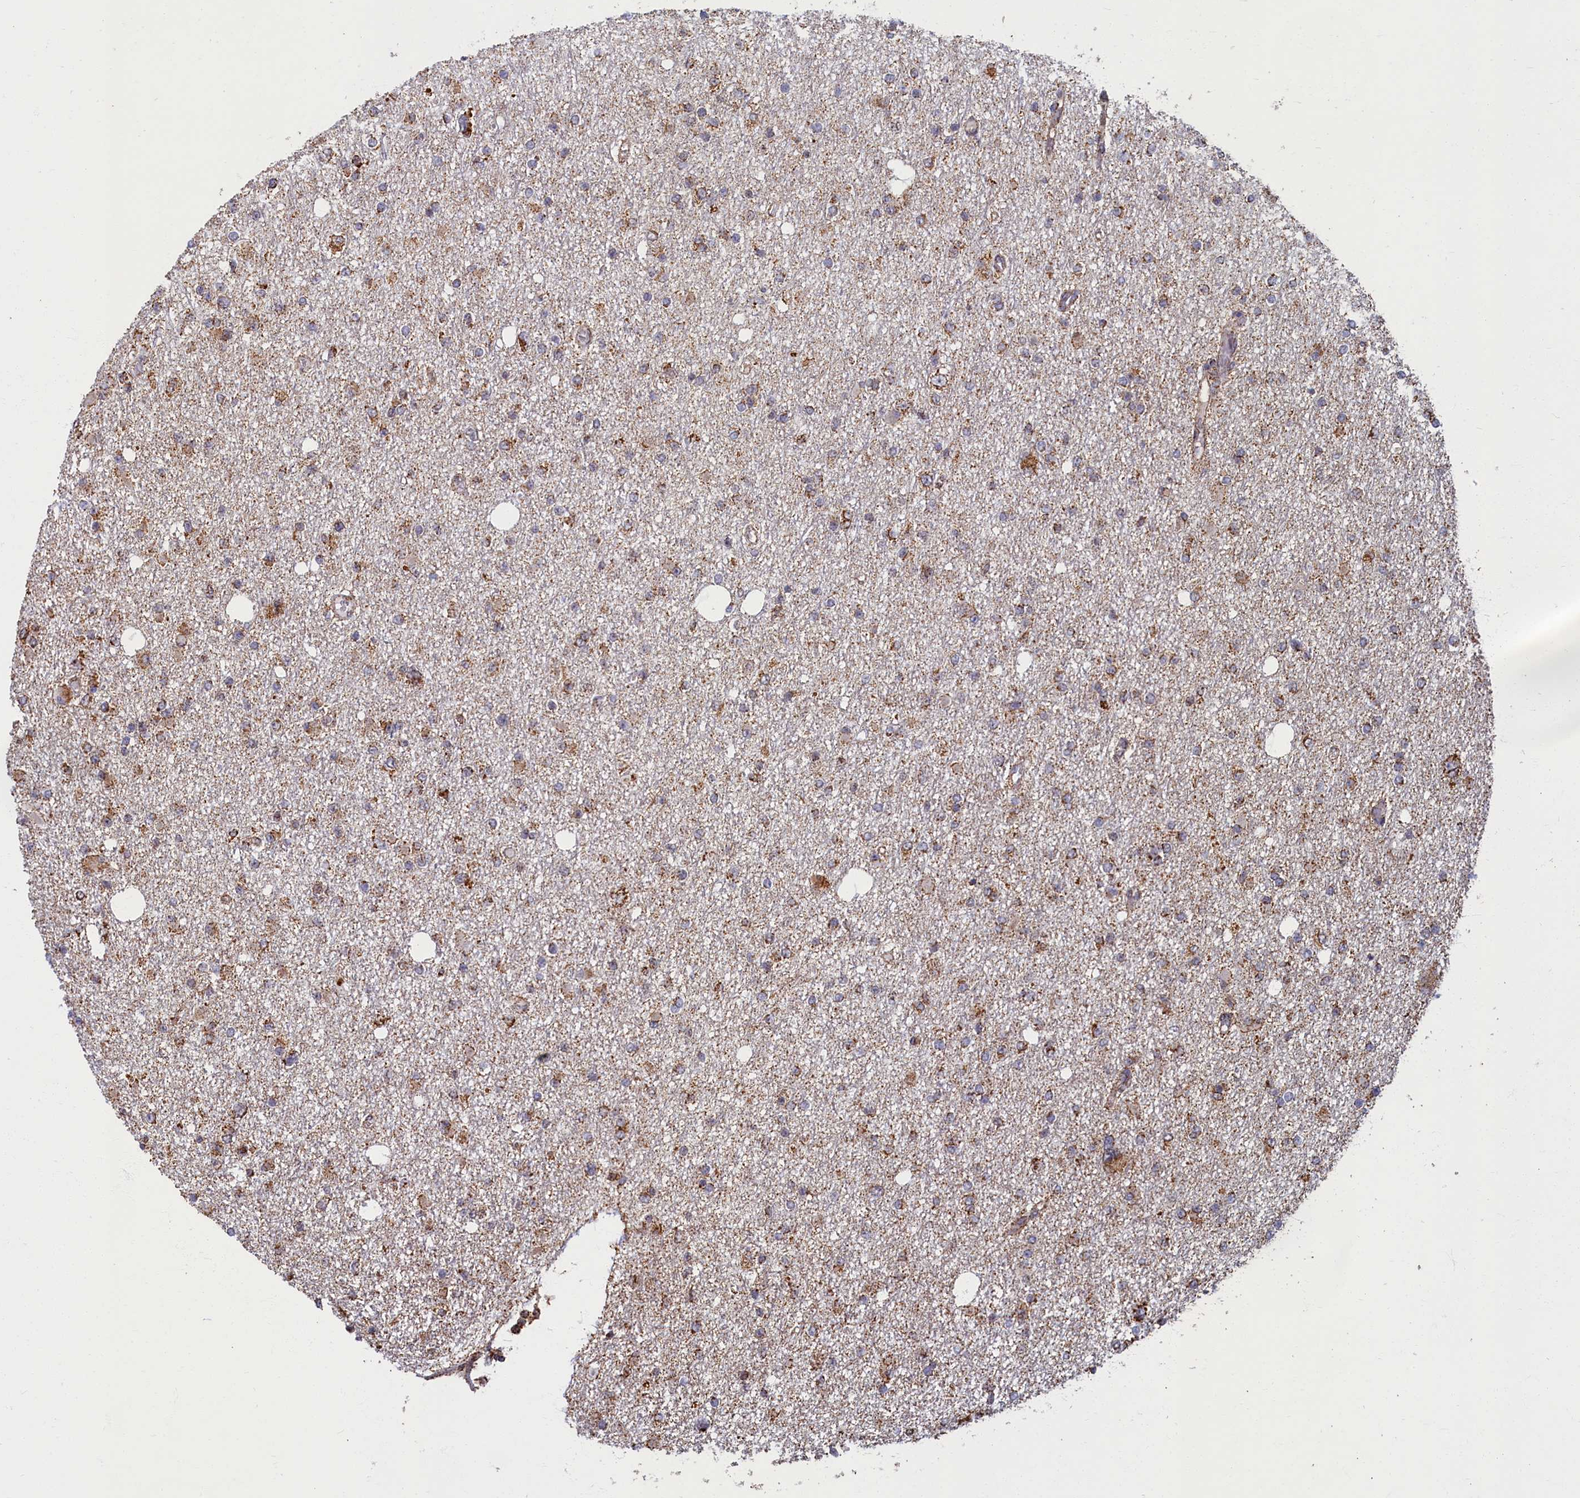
{"staining": {"intensity": "moderate", "quantity": "25%-75%", "location": "cytoplasmic/membranous"}, "tissue": "glioma", "cell_type": "Tumor cells", "image_type": "cancer", "snomed": [{"axis": "morphology", "description": "Glioma, malignant, Low grade"}, {"axis": "topography", "description": "Brain"}], "caption": "A brown stain labels moderate cytoplasmic/membranous positivity of a protein in glioma tumor cells. The staining was performed using DAB to visualize the protein expression in brown, while the nuclei were stained in blue with hematoxylin (Magnification: 20x).", "gene": "SPR", "patient": {"sex": "female", "age": 22}}